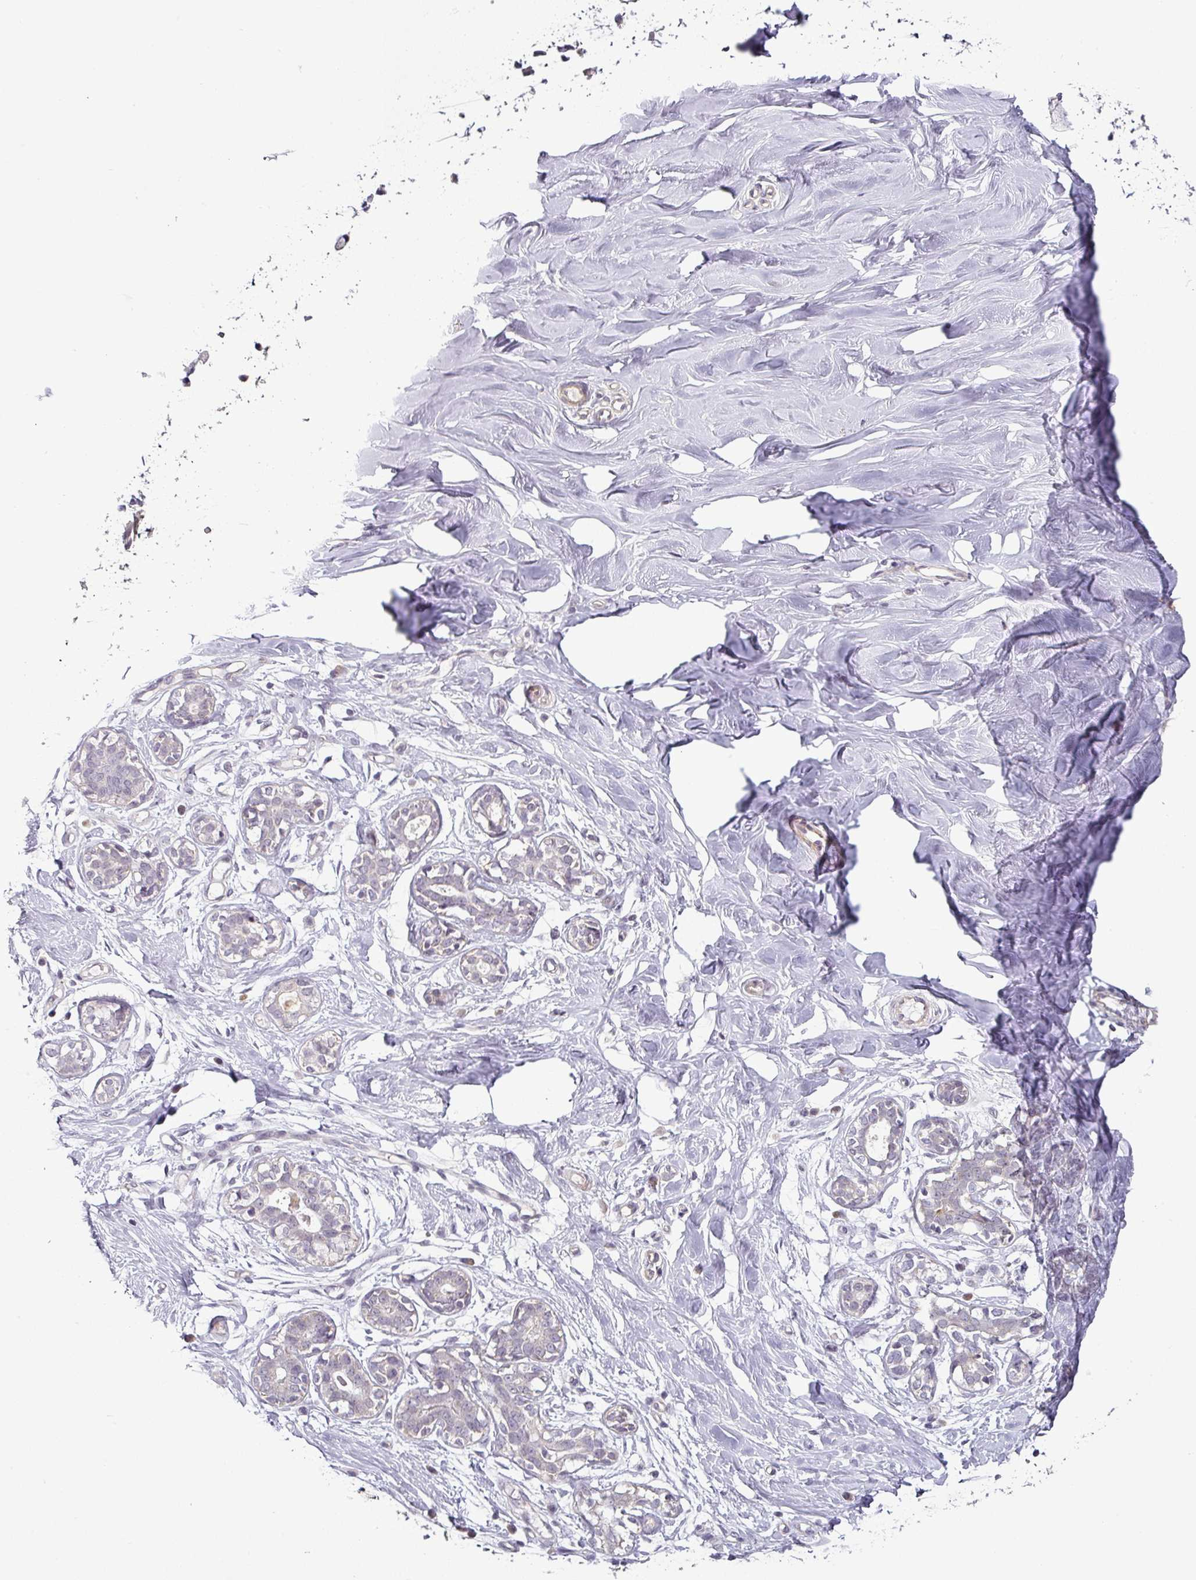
{"staining": {"intensity": "negative", "quantity": "none", "location": "none"}, "tissue": "breast", "cell_type": "Adipocytes", "image_type": "normal", "snomed": [{"axis": "morphology", "description": "Normal tissue, NOS"}, {"axis": "topography", "description": "Breast"}], "caption": "Immunohistochemistry (IHC) micrograph of unremarkable breast: human breast stained with DAB (3,3'-diaminobenzidine) demonstrates no significant protein expression in adipocytes.", "gene": "OR52D1", "patient": {"sex": "female", "age": 27}}